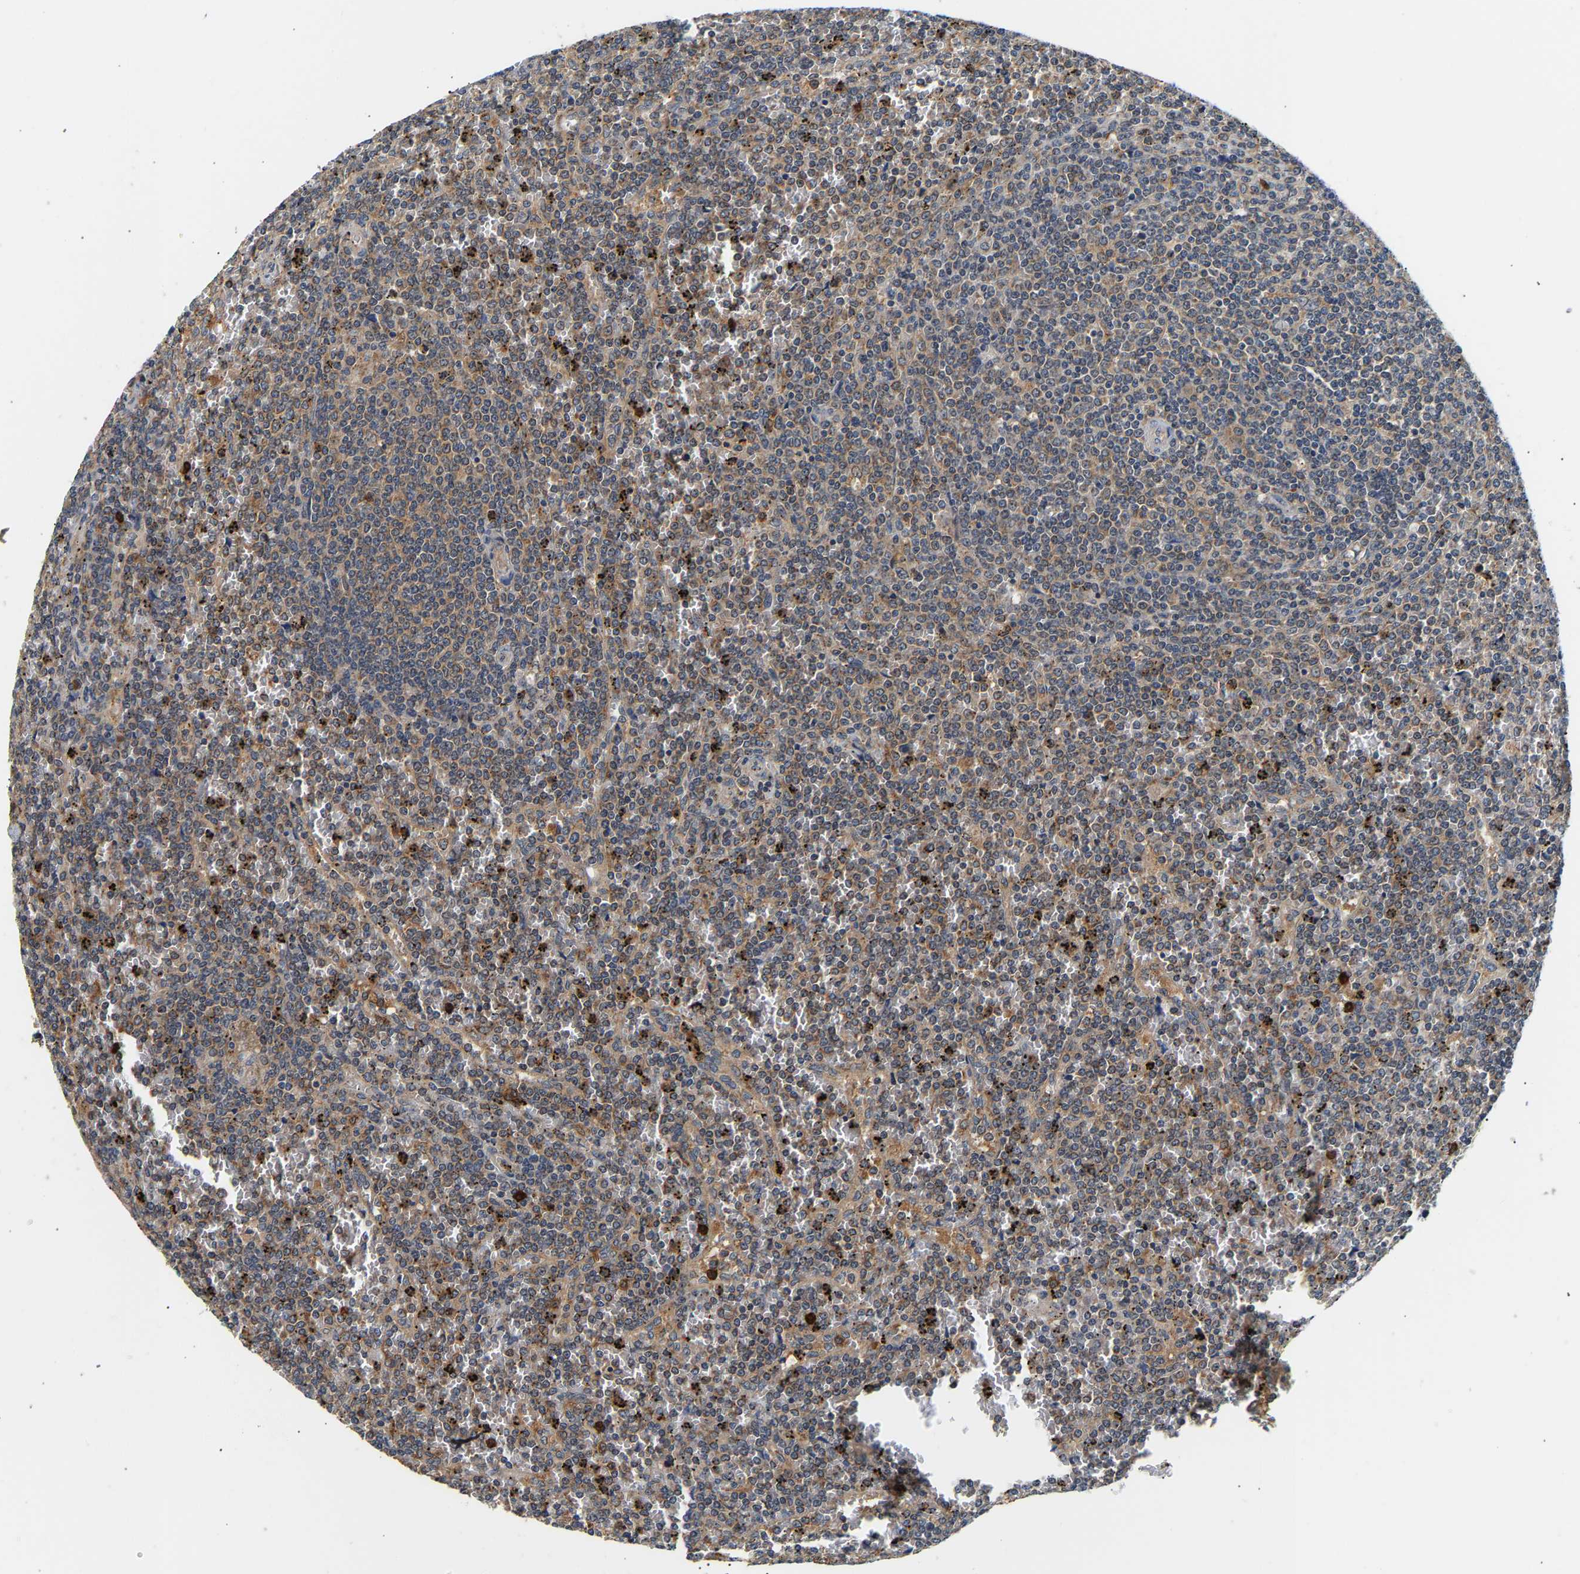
{"staining": {"intensity": "moderate", "quantity": ">75%", "location": "cytoplasmic/membranous"}, "tissue": "lymphoma", "cell_type": "Tumor cells", "image_type": "cancer", "snomed": [{"axis": "morphology", "description": "Malignant lymphoma, non-Hodgkin's type, Low grade"}, {"axis": "topography", "description": "Spleen"}], "caption": "Immunohistochemistry staining of lymphoma, which shows medium levels of moderate cytoplasmic/membranous expression in approximately >75% of tumor cells indicating moderate cytoplasmic/membranous protein staining. The staining was performed using DAB (brown) for protein detection and nuclei were counterstained in hematoxylin (blue).", "gene": "PPID", "patient": {"sex": "female", "age": 19}}